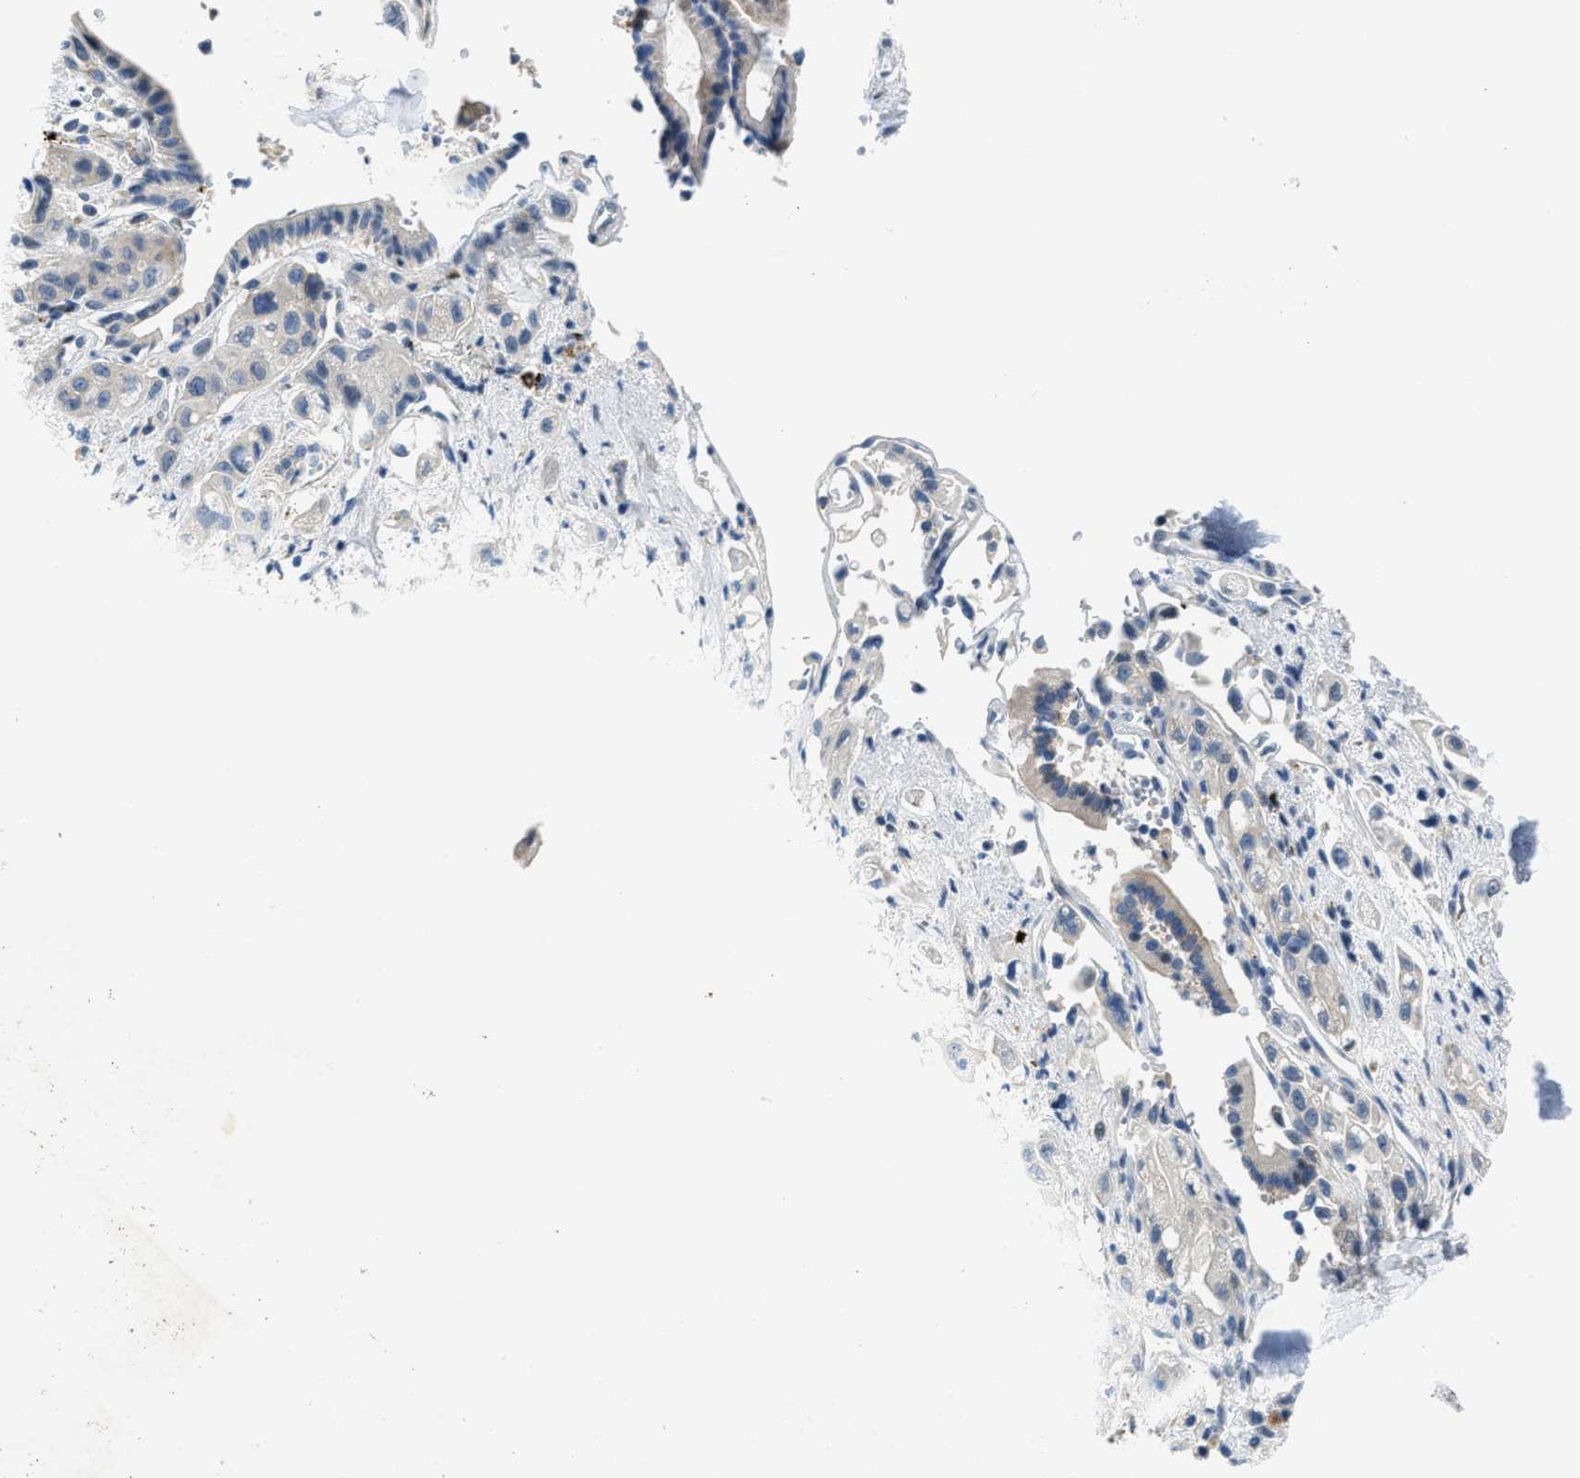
{"staining": {"intensity": "negative", "quantity": "none", "location": "none"}, "tissue": "pancreatic cancer", "cell_type": "Tumor cells", "image_type": "cancer", "snomed": [{"axis": "morphology", "description": "Adenocarcinoma, NOS"}, {"axis": "topography", "description": "Pancreas"}], "caption": "A micrograph of human pancreatic adenocarcinoma is negative for staining in tumor cells. The staining is performed using DAB (3,3'-diaminobenzidine) brown chromogen with nuclei counter-stained in using hematoxylin.", "gene": "KLHDC10", "patient": {"sex": "female", "age": 66}}